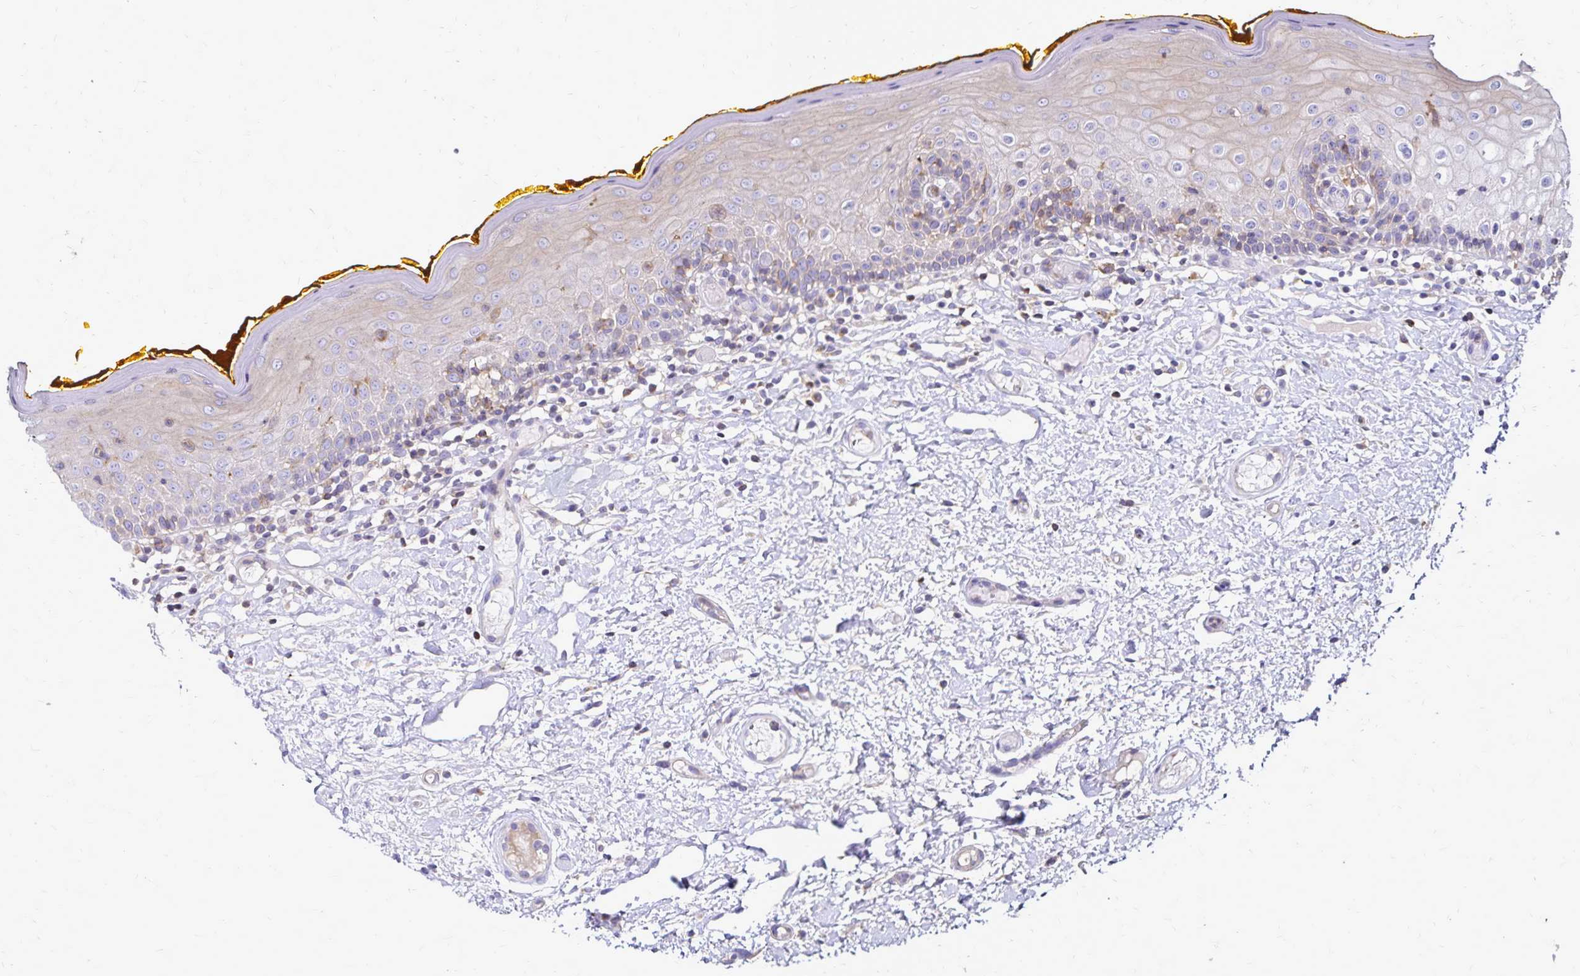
{"staining": {"intensity": "weak", "quantity": "<25%", "location": "cytoplasmic/membranous"}, "tissue": "oral mucosa", "cell_type": "Squamous epithelial cells", "image_type": "normal", "snomed": [{"axis": "morphology", "description": "Normal tissue, NOS"}, {"axis": "topography", "description": "Oral tissue"}, {"axis": "topography", "description": "Tounge, NOS"}], "caption": "Micrograph shows no protein staining in squamous epithelial cells of benign oral mucosa. (DAB immunohistochemistry (IHC) visualized using brightfield microscopy, high magnification).", "gene": "NAGPA", "patient": {"sex": "female", "age": 58}}